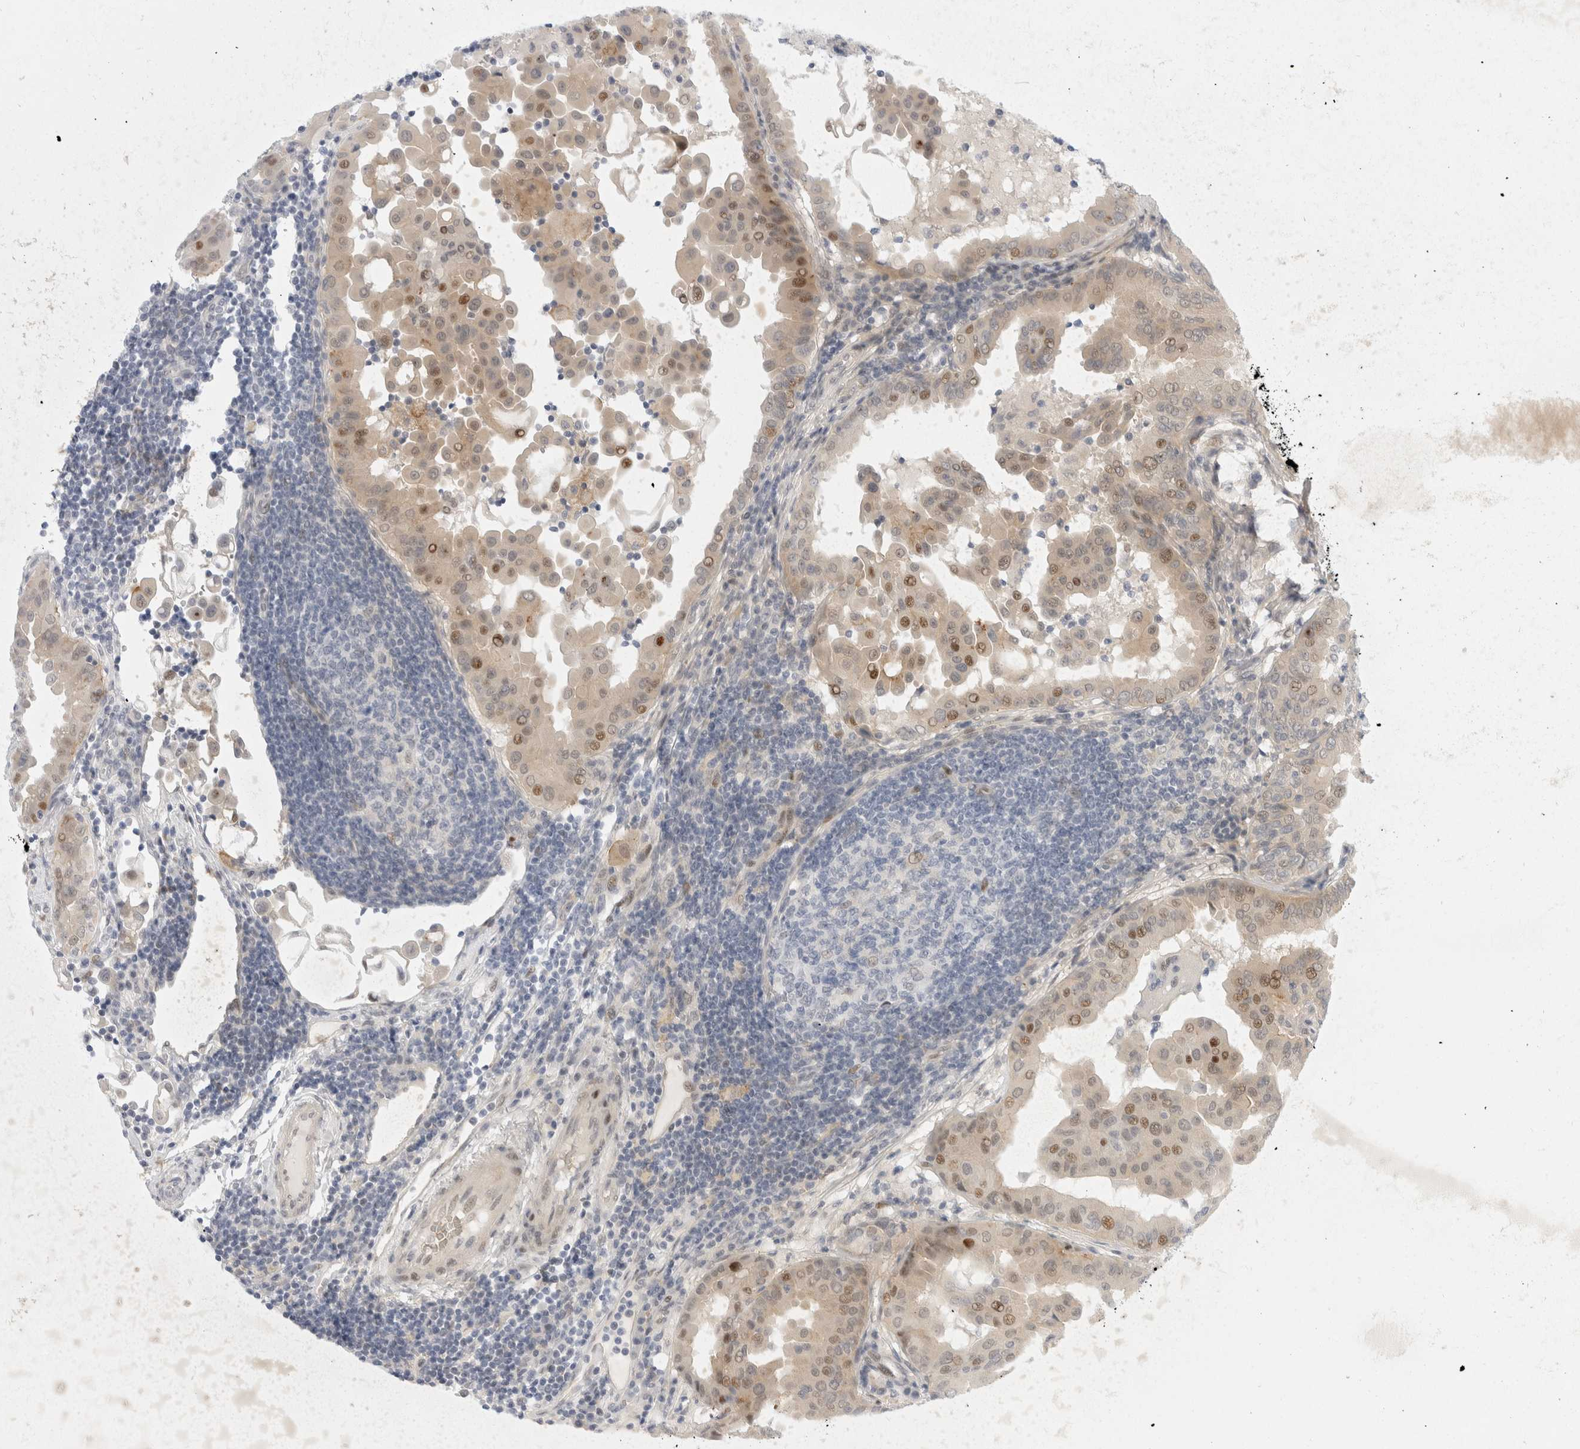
{"staining": {"intensity": "moderate", "quantity": "25%-75%", "location": "cytoplasmic/membranous,nuclear"}, "tissue": "thyroid cancer", "cell_type": "Tumor cells", "image_type": "cancer", "snomed": [{"axis": "morphology", "description": "Papillary adenocarcinoma, NOS"}, {"axis": "topography", "description": "Thyroid gland"}], "caption": "Moderate cytoplasmic/membranous and nuclear positivity for a protein is identified in approximately 25%-75% of tumor cells of thyroid cancer (papillary adenocarcinoma) using immunohistochemistry.", "gene": "TOM1L2", "patient": {"sex": "male", "age": 33}}